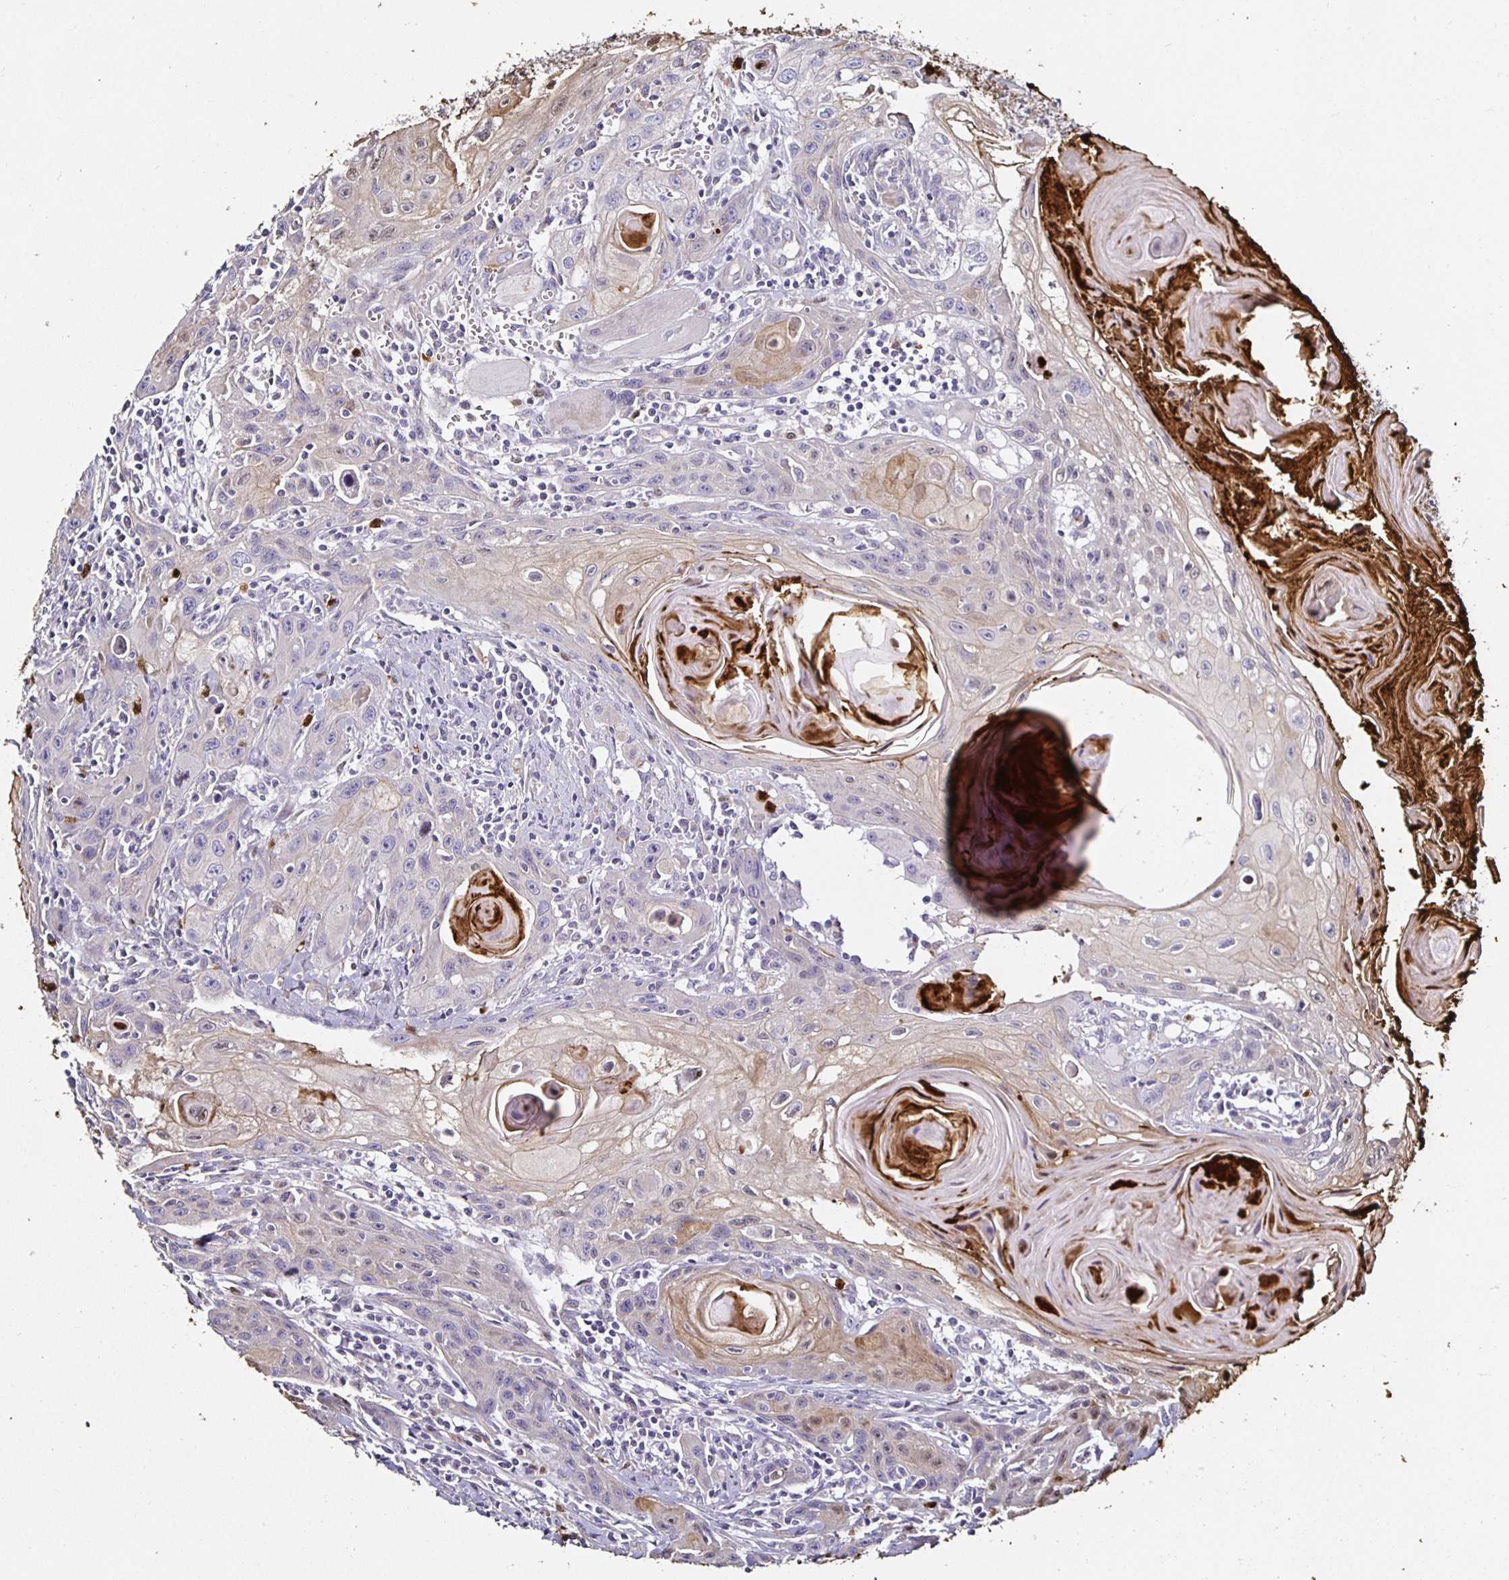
{"staining": {"intensity": "weak", "quantity": "25%-75%", "location": "cytoplasmic/membranous"}, "tissue": "head and neck cancer", "cell_type": "Tumor cells", "image_type": "cancer", "snomed": [{"axis": "morphology", "description": "Squamous cell carcinoma, NOS"}, {"axis": "topography", "description": "Oral tissue"}, {"axis": "topography", "description": "Head-Neck"}], "caption": "DAB (3,3'-diaminobenzidine) immunohistochemical staining of head and neck cancer (squamous cell carcinoma) reveals weak cytoplasmic/membranous protein staining in about 25%-75% of tumor cells. The staining was performed using DAB (3,3'-diaminobenzidine), with brown indicating positive protein expression. Nuclei are stained blue with hematoxylin.", "gene": "TLR4", "patient": {"sex": "male", "age": 58}}